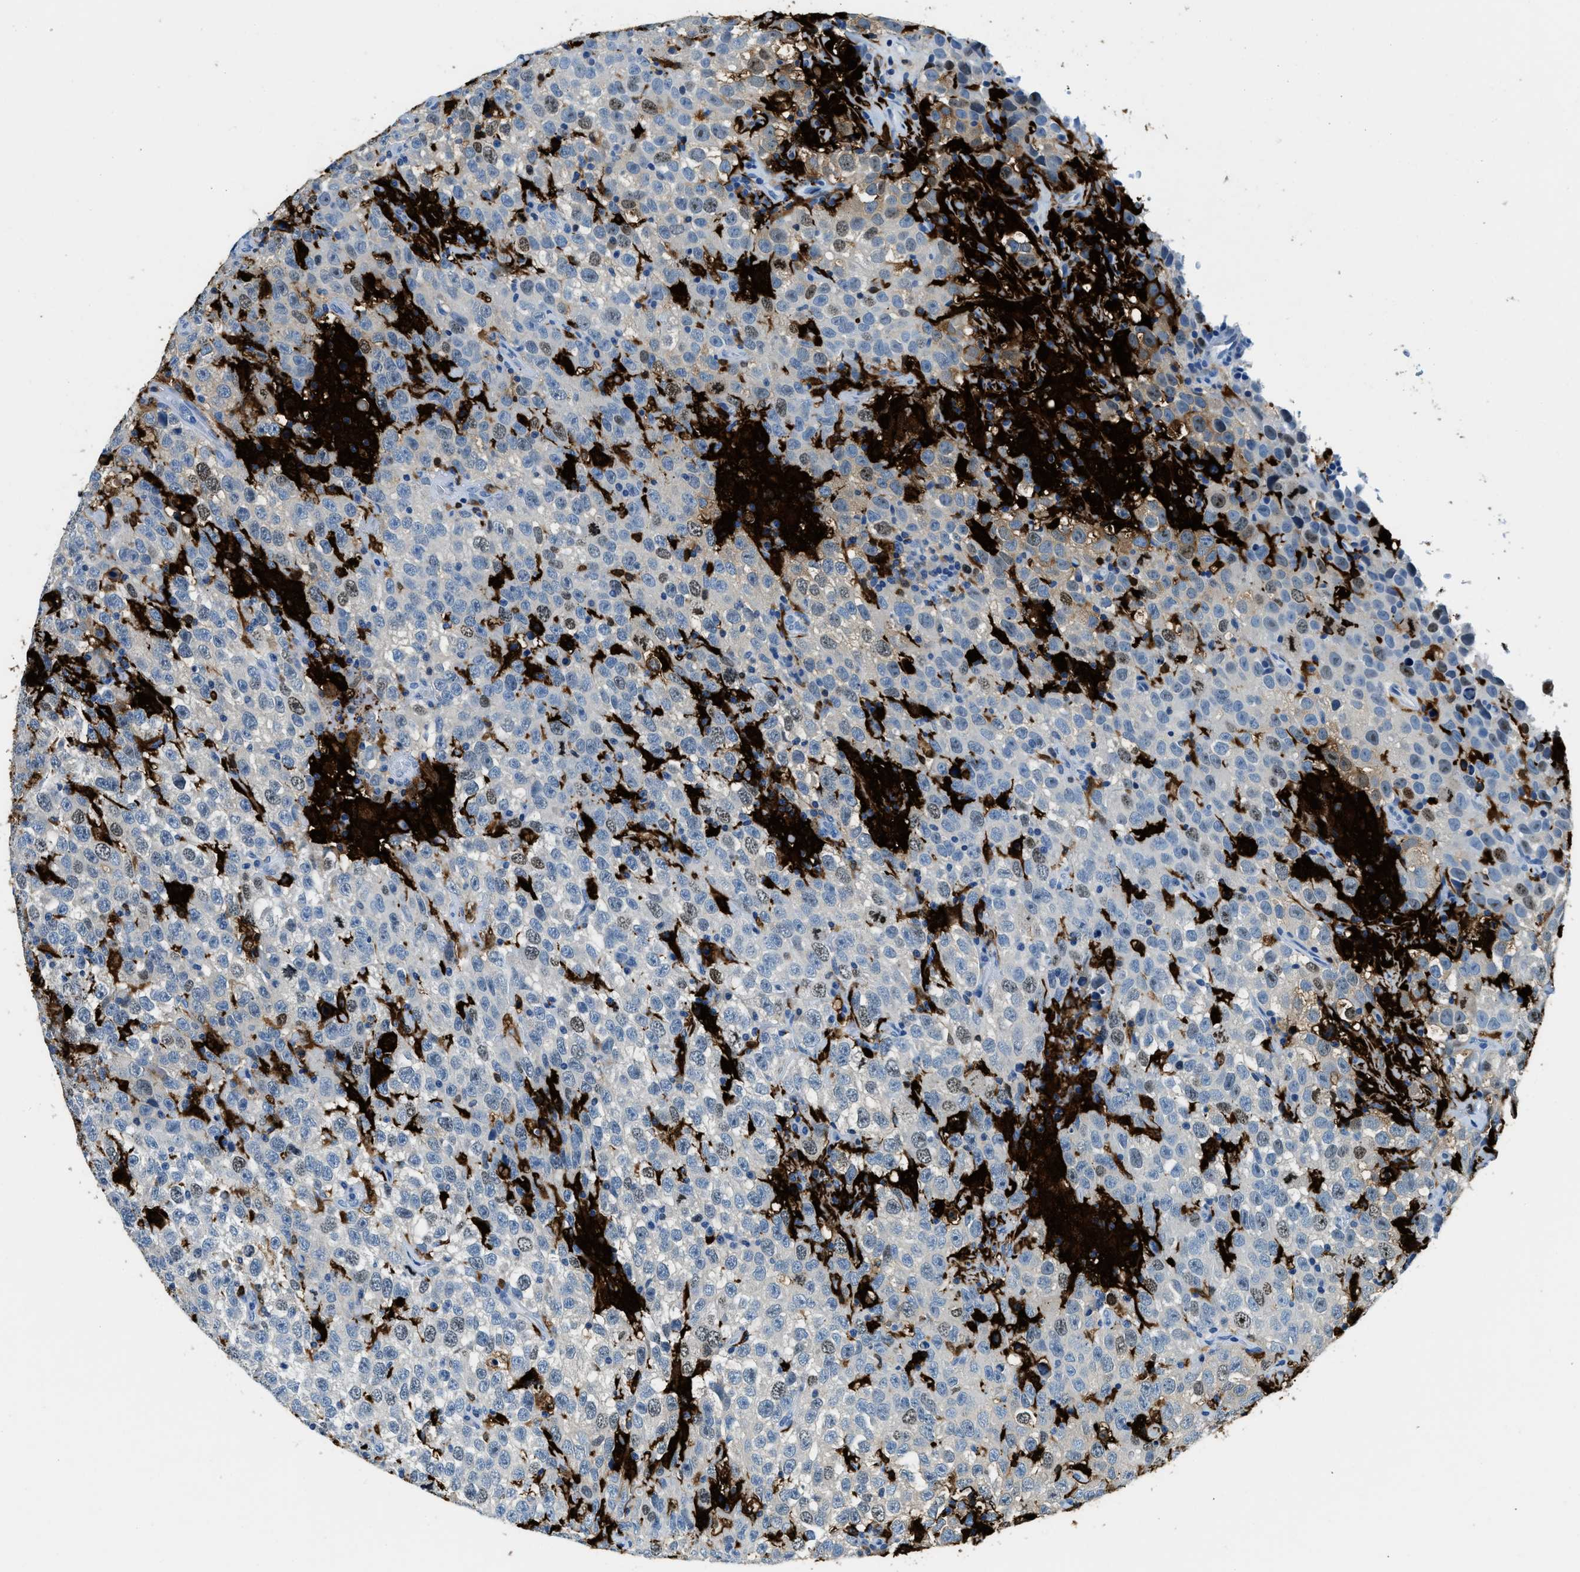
{"staining": {"intensity": "negative", "quantity": "none", "location": "none"}, "tissue": "testis cancer", "cell_type": "Tumor cells", "image_type": "cancer", "snomed": [{"axis": "morphology", "description": "Seminoma, NOS"}, {"axis": "topography", "description": "Testis"}], "caption": "Immunohistochemistry histopathology image of neoplastic tissue: testis cancer (seminoma) stained with DAB (3,3'-diaminobenzidine) displays no significant protein positivity in tumor cells. The staining was performed using DAB (3,3'-diaminobenzidine) to visualize the protein expression in brown, while the nuclei were stained in blue with hematoxylin (Magnification: 20x).", "gene": "CAPG", "patient": {"sex": "male", "age": 41}}